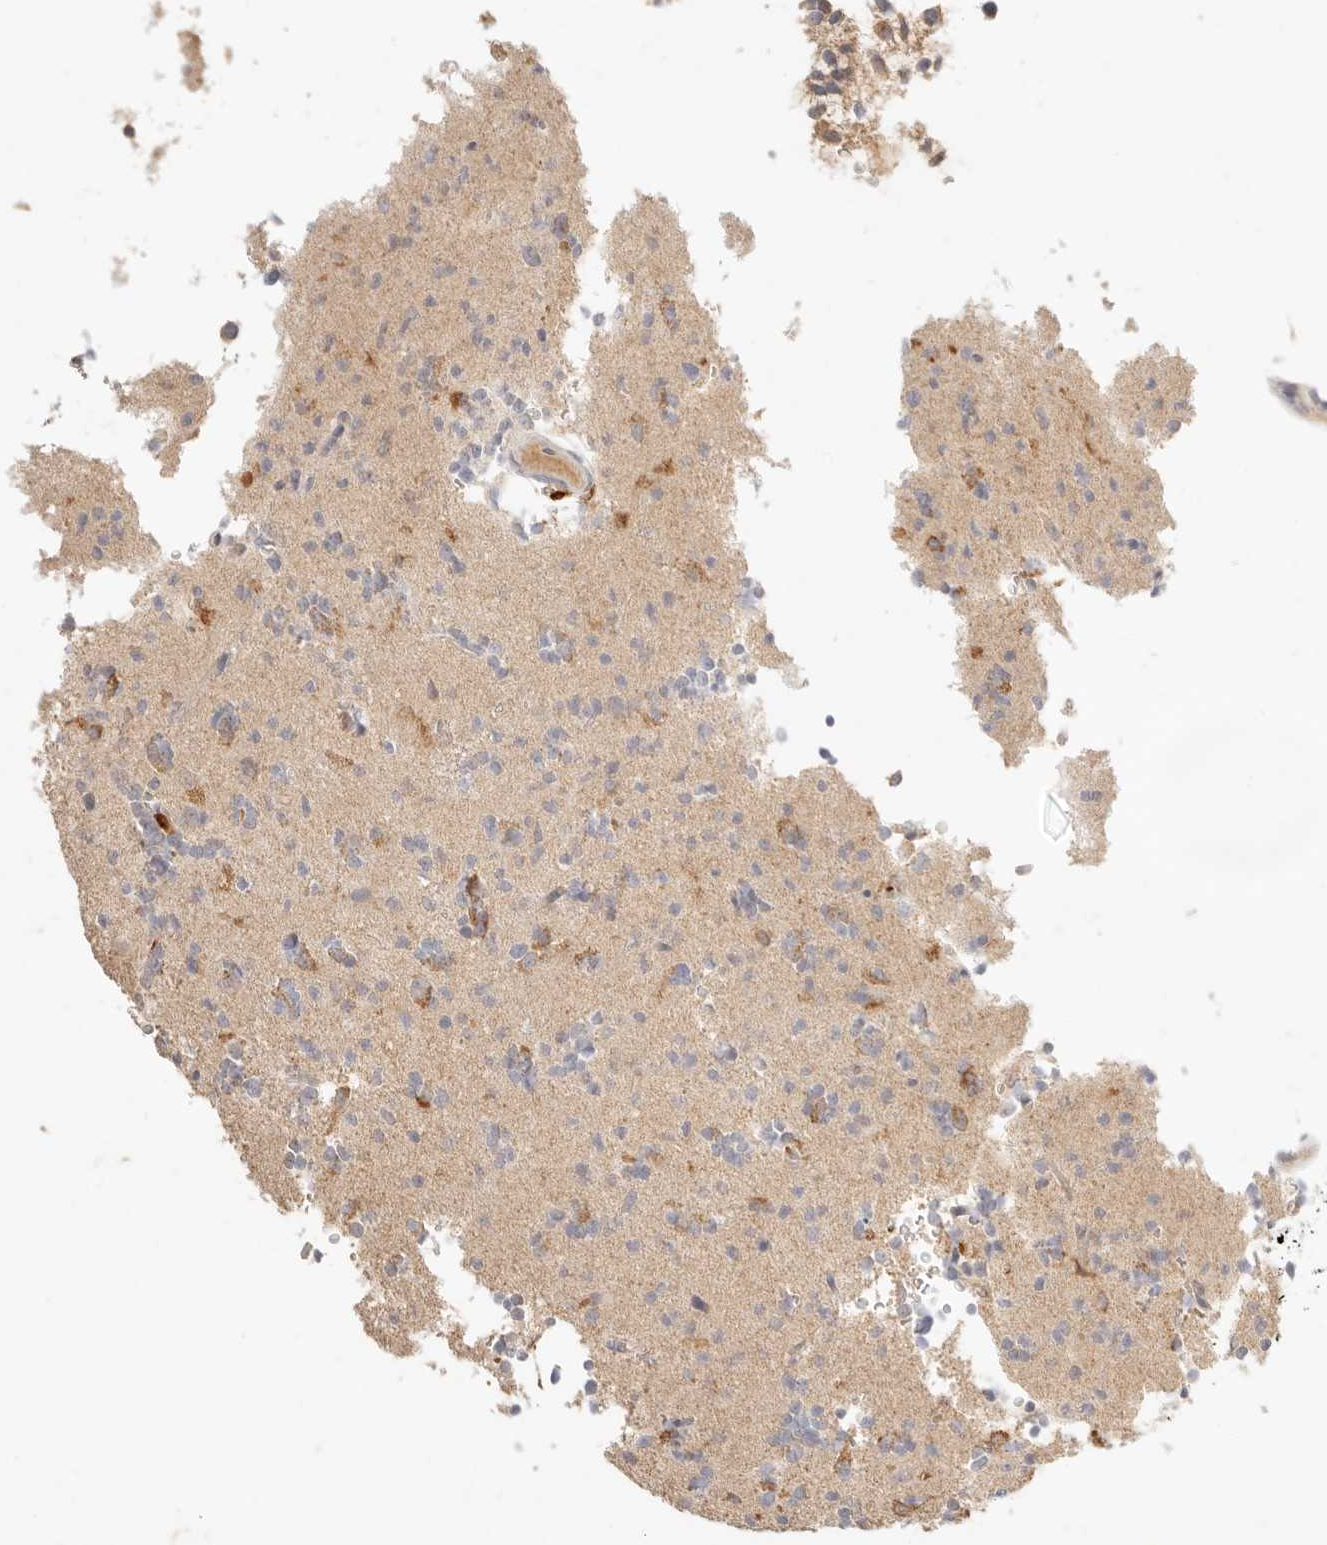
{"staining": {"intensity": "weak", "quantity": "<25%", "location": "cytoplasmic/membranous"}, "tissue": "glioma", "cell_type": "Tumor cells", "image_type": "cancer", "snomed": [{"axis": "morphology", "description": "Glioma, malignant, High grade"}, {"axis": "topography", "description": "Brain"}], "caption": "Tumor cells show no significant staining in malignant glioma (high-grade).", "gene": "HK2", "patient": {"sex": "female", "age": 62}}